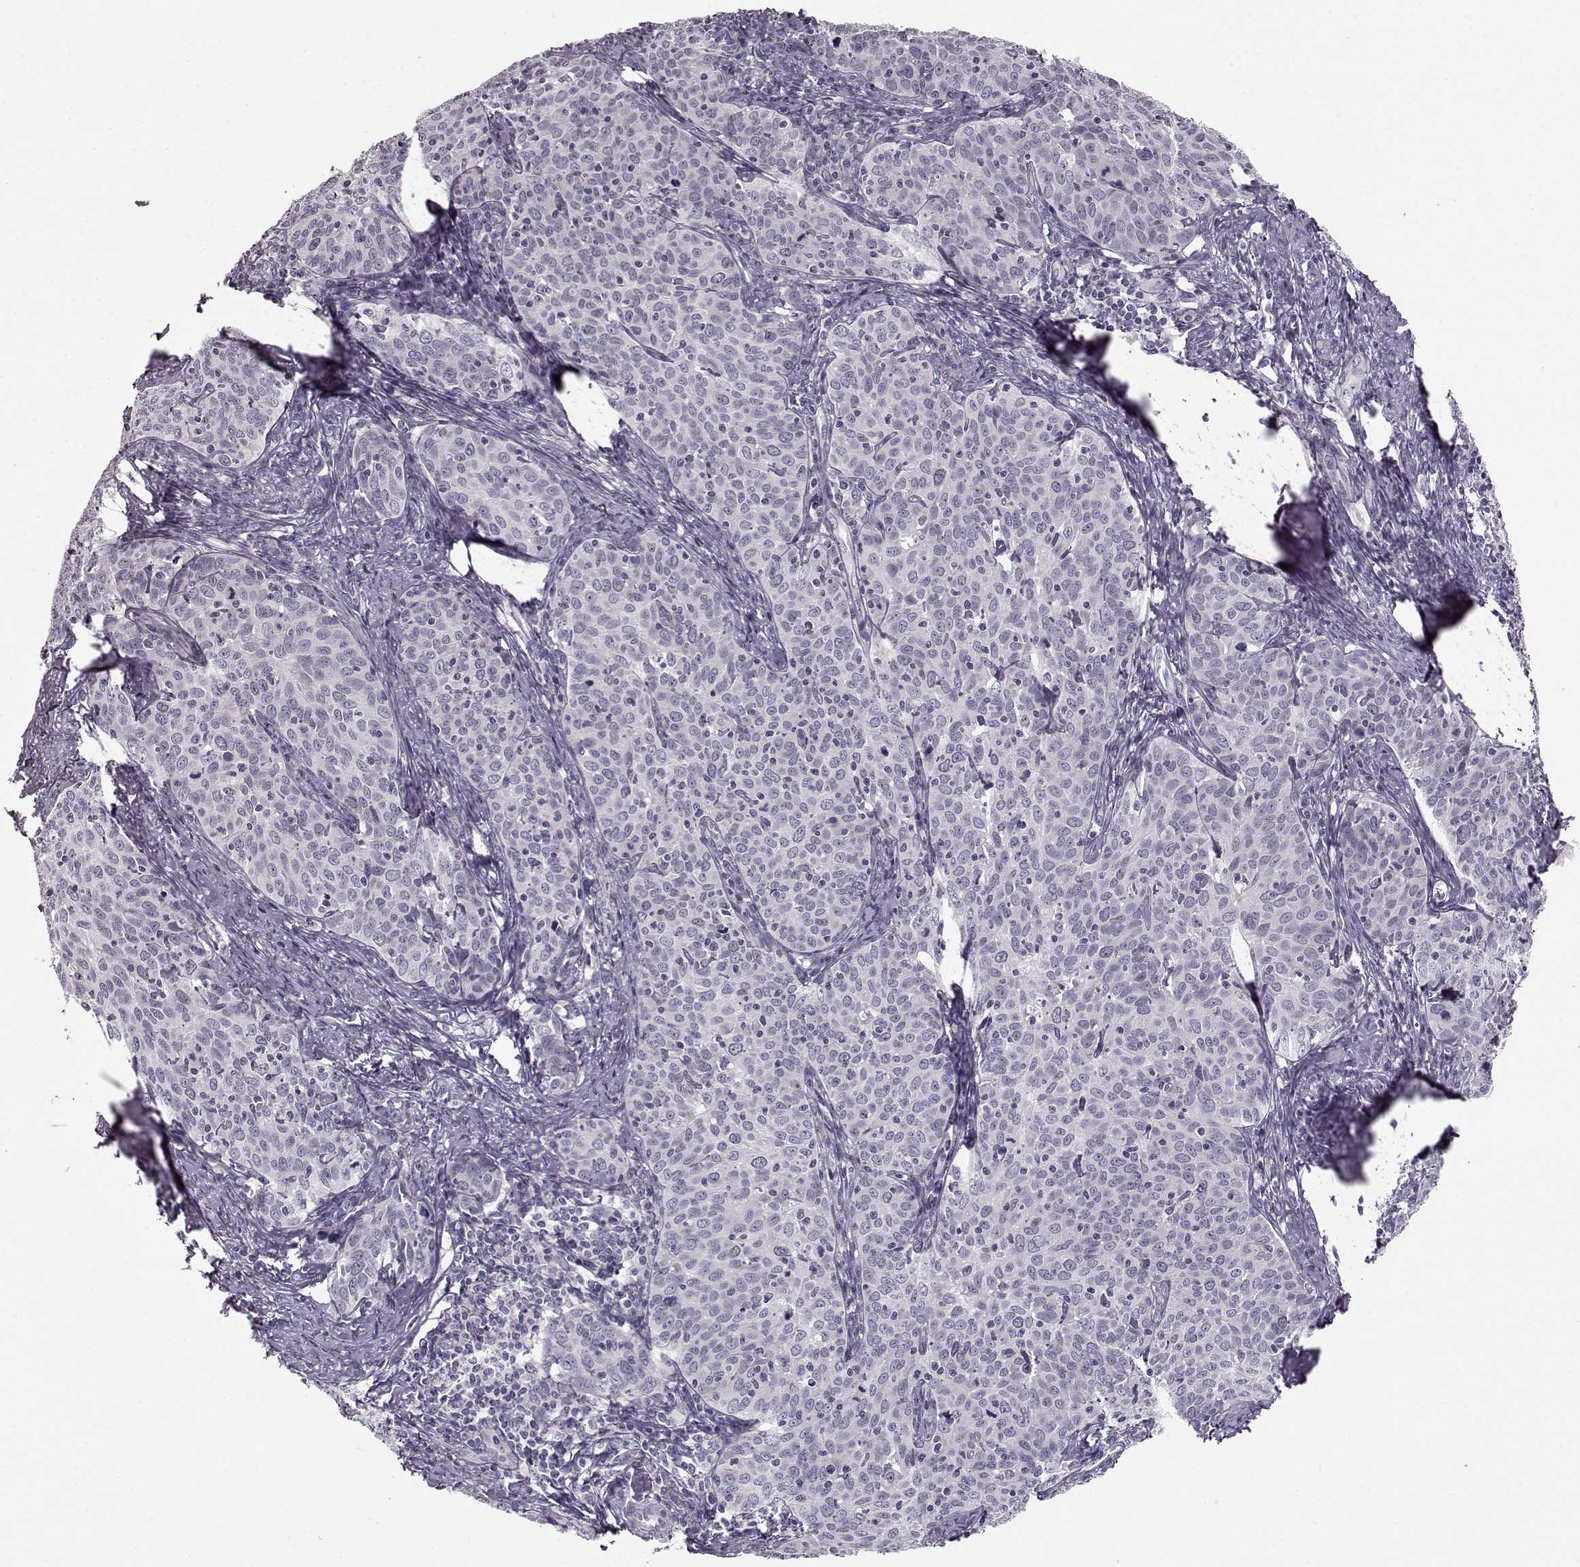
{"staining": {"intensity": "negative", "quantity": "none", "location": "none"}, "tissue": "cervical cancer", "cell_type": "Tumor cells", "image_type": "cancer", "snomed": [{"axis": "morphology", "description": "Squamous cell carcinoma, NOS"}, {"axis": "topography", "description": "Cervix"}], "caption": "Tumor cells show no significant protein staining in cervical cancer. Nuclei are stained in blue.", "gene": "RP1L1", "patient": {"sex": "female", "age": 62}}